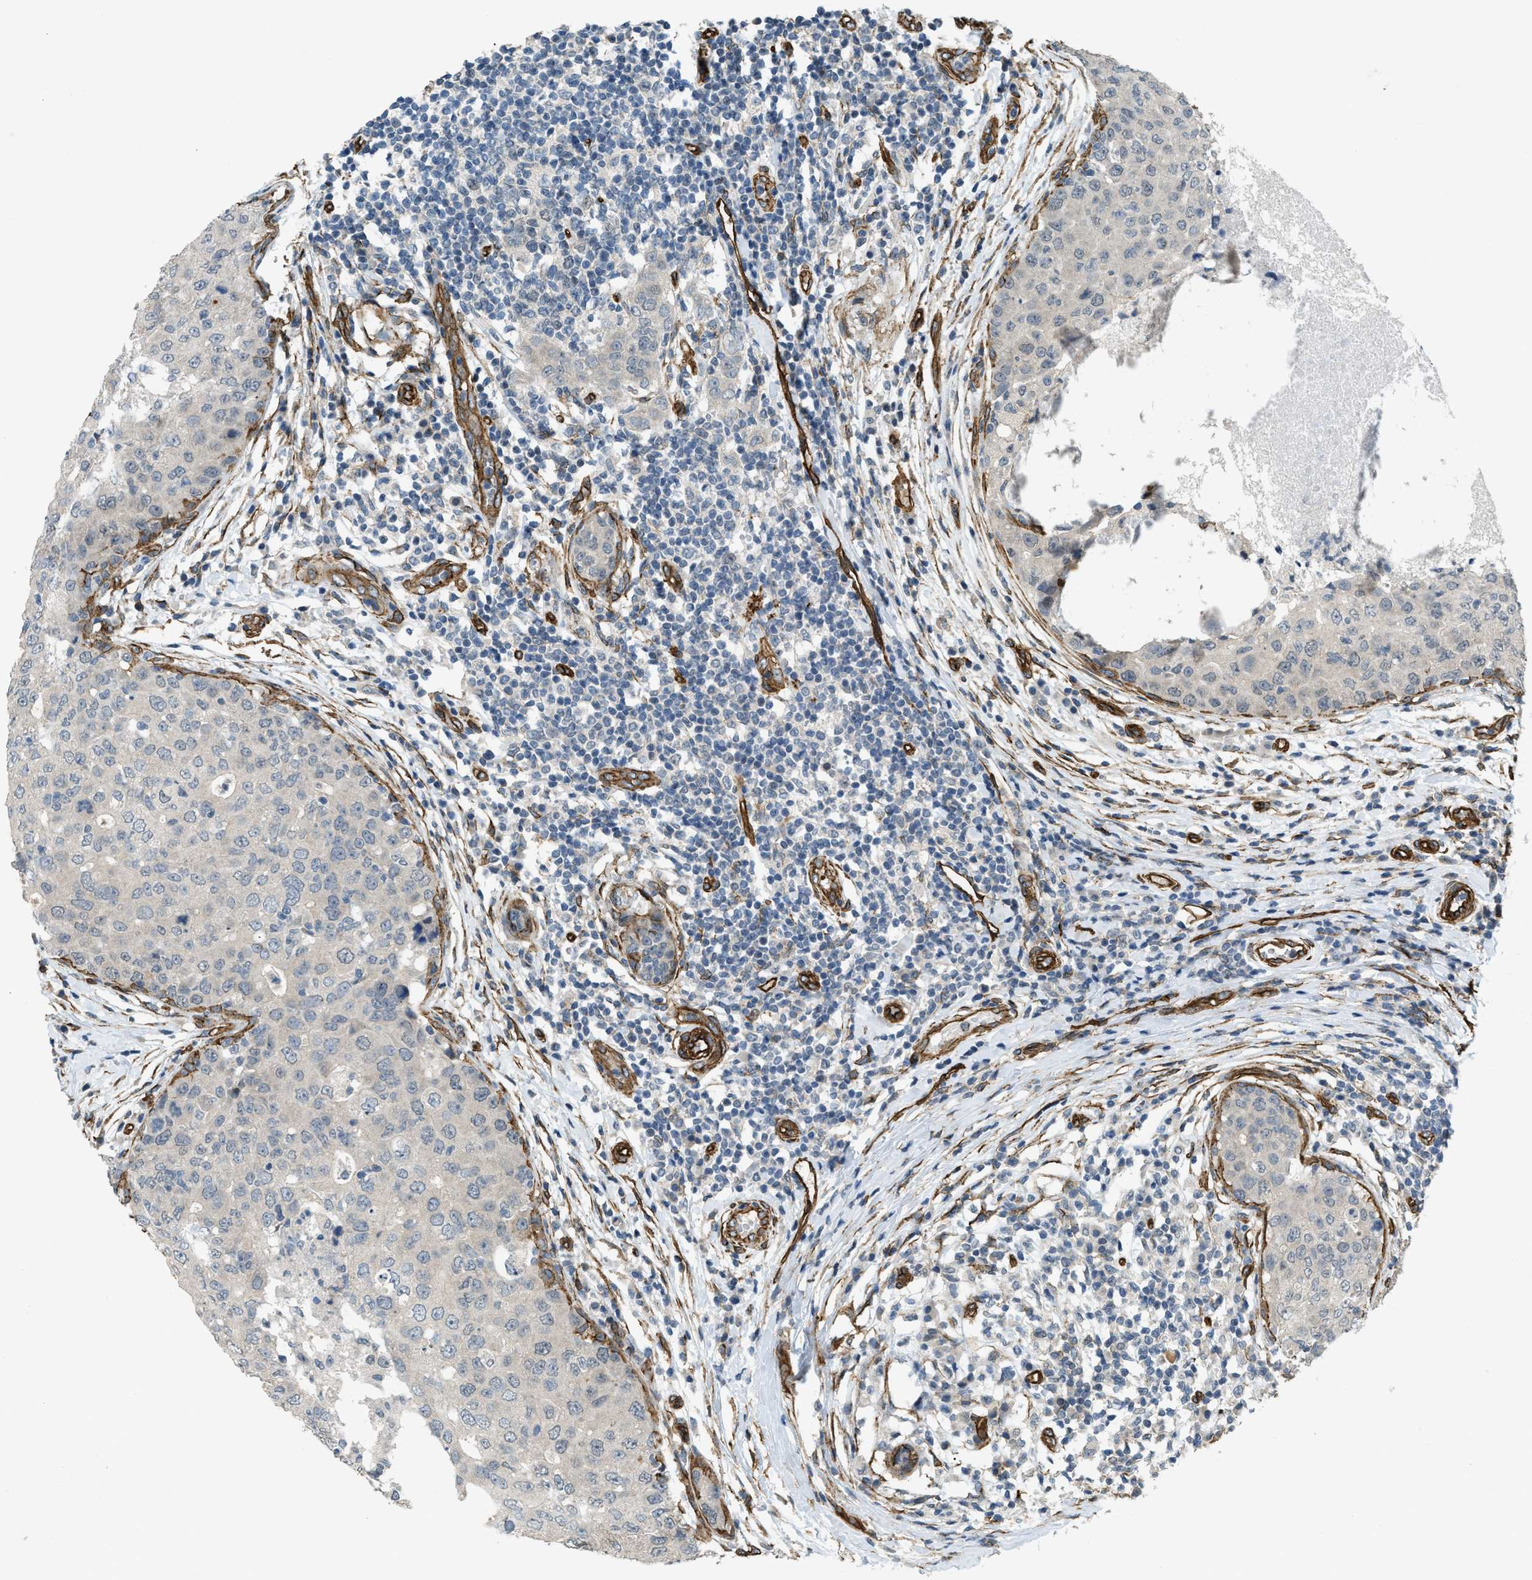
{"staining": {"intensity": "negative", "quantity": "none", "location": "none"}, "tissue": "breast cancer", "cell_type": "Tumor cells", "image_type": "cancer", "snomed": [{"axis": "morphology", "description": "Duct carcinoma"}, {"axis": "topography", "description": "Breast"}], "caption": "Image shows no protein staining in tumor cells of breast cancer tissue.", "gene": "NMB", "patient": {"sex": "female", "age": 27}}